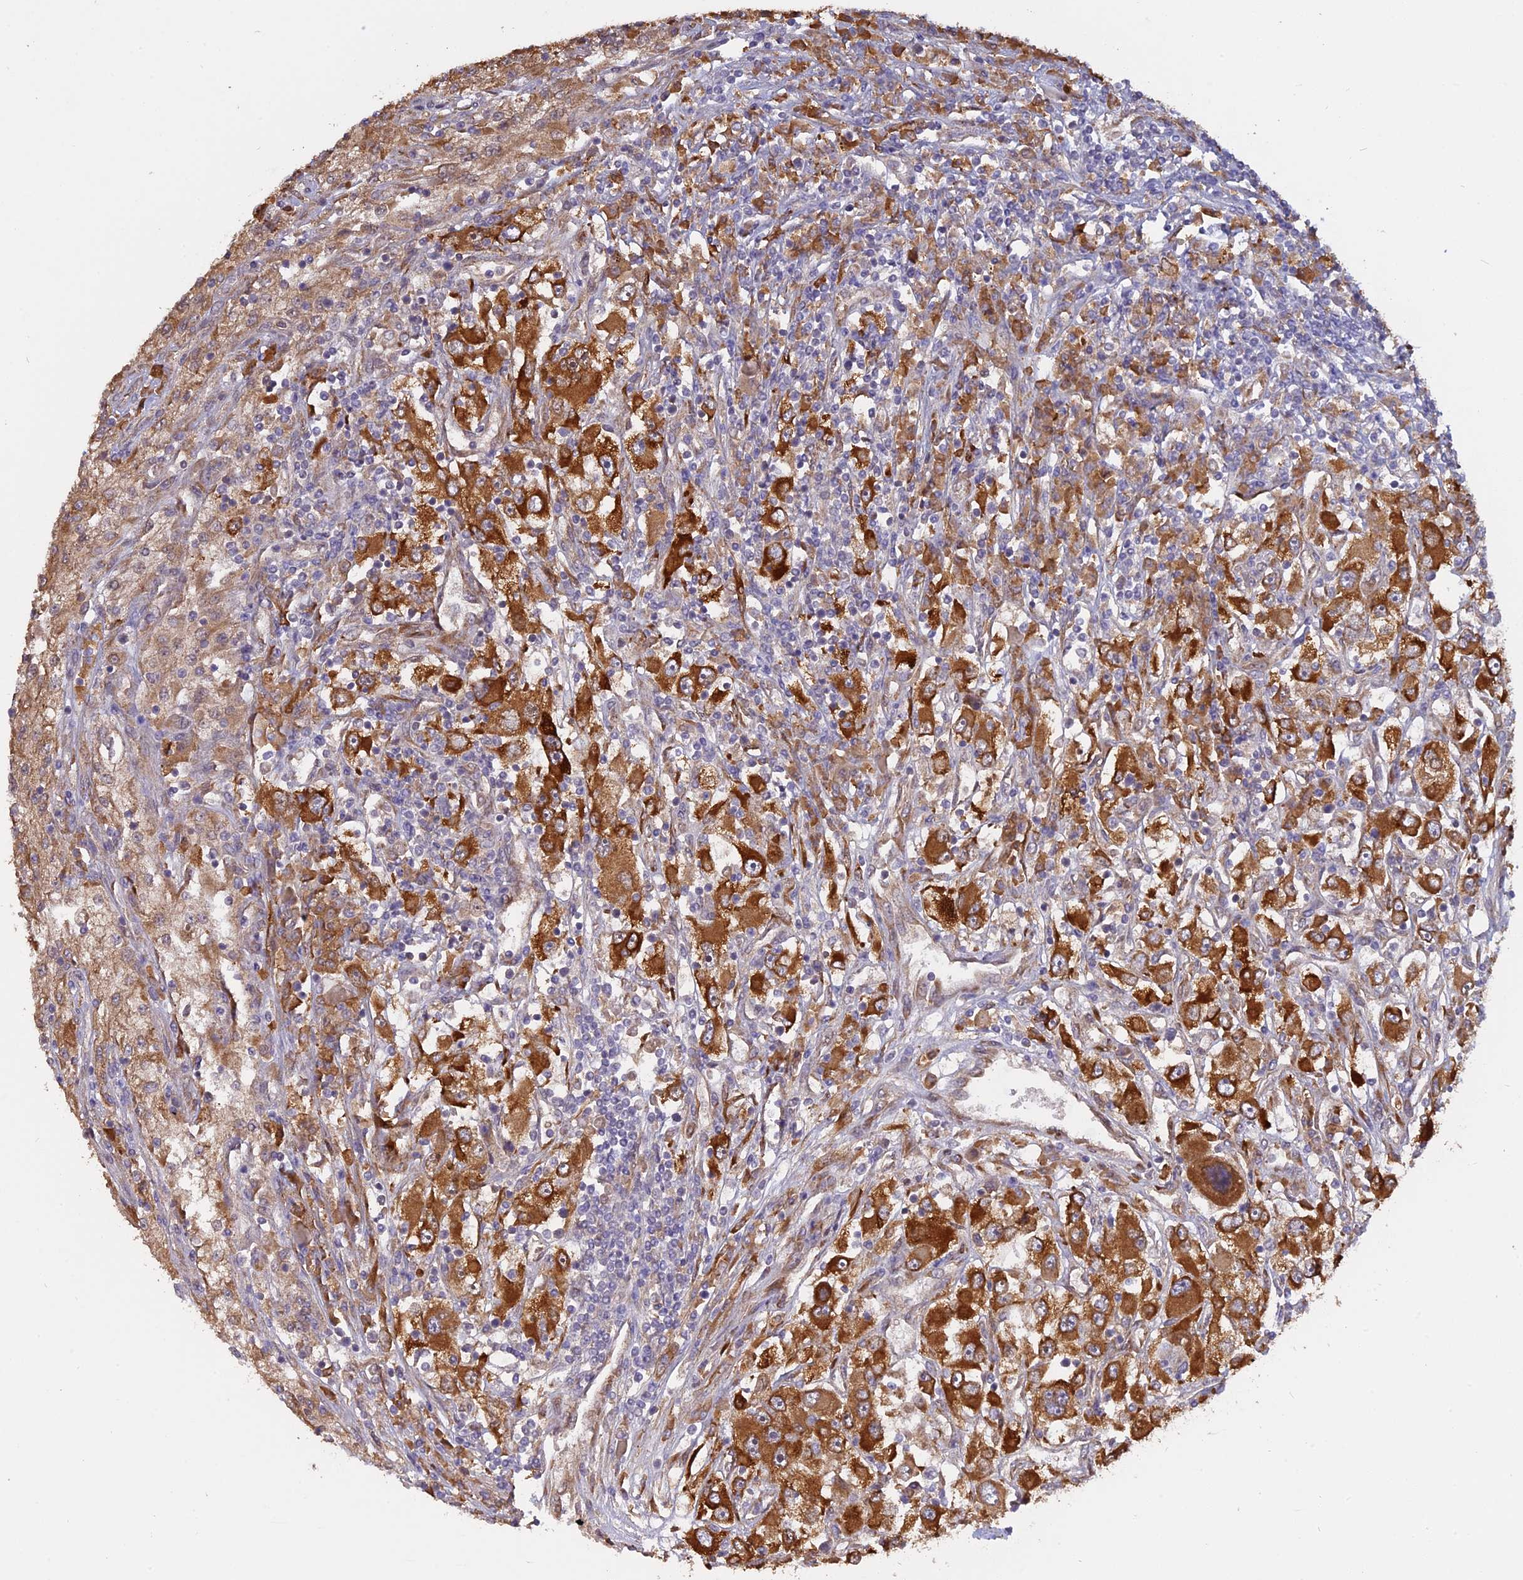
{"staining": {"intensity": "strong", "quantity": ">75%", "location": "cytoplasmic/membranous"}, "tissue": "renal cancer", "cell_type": "Tumor cells", "image_type": "cancer", "snomed": [{"axis": "morphology", "description": "Adenocarcinoma, NOS"}, {"axis": "topography", "description": "Kidney"}], "caption": "DAB immunohistochemical staining of renal adenocarcinoma shows strong cytoplasmic/membranous protein positivity in approximately >75% of tumor cells.", "gene": "PPIC", "patient": {"sex": "female", "age": 52}}